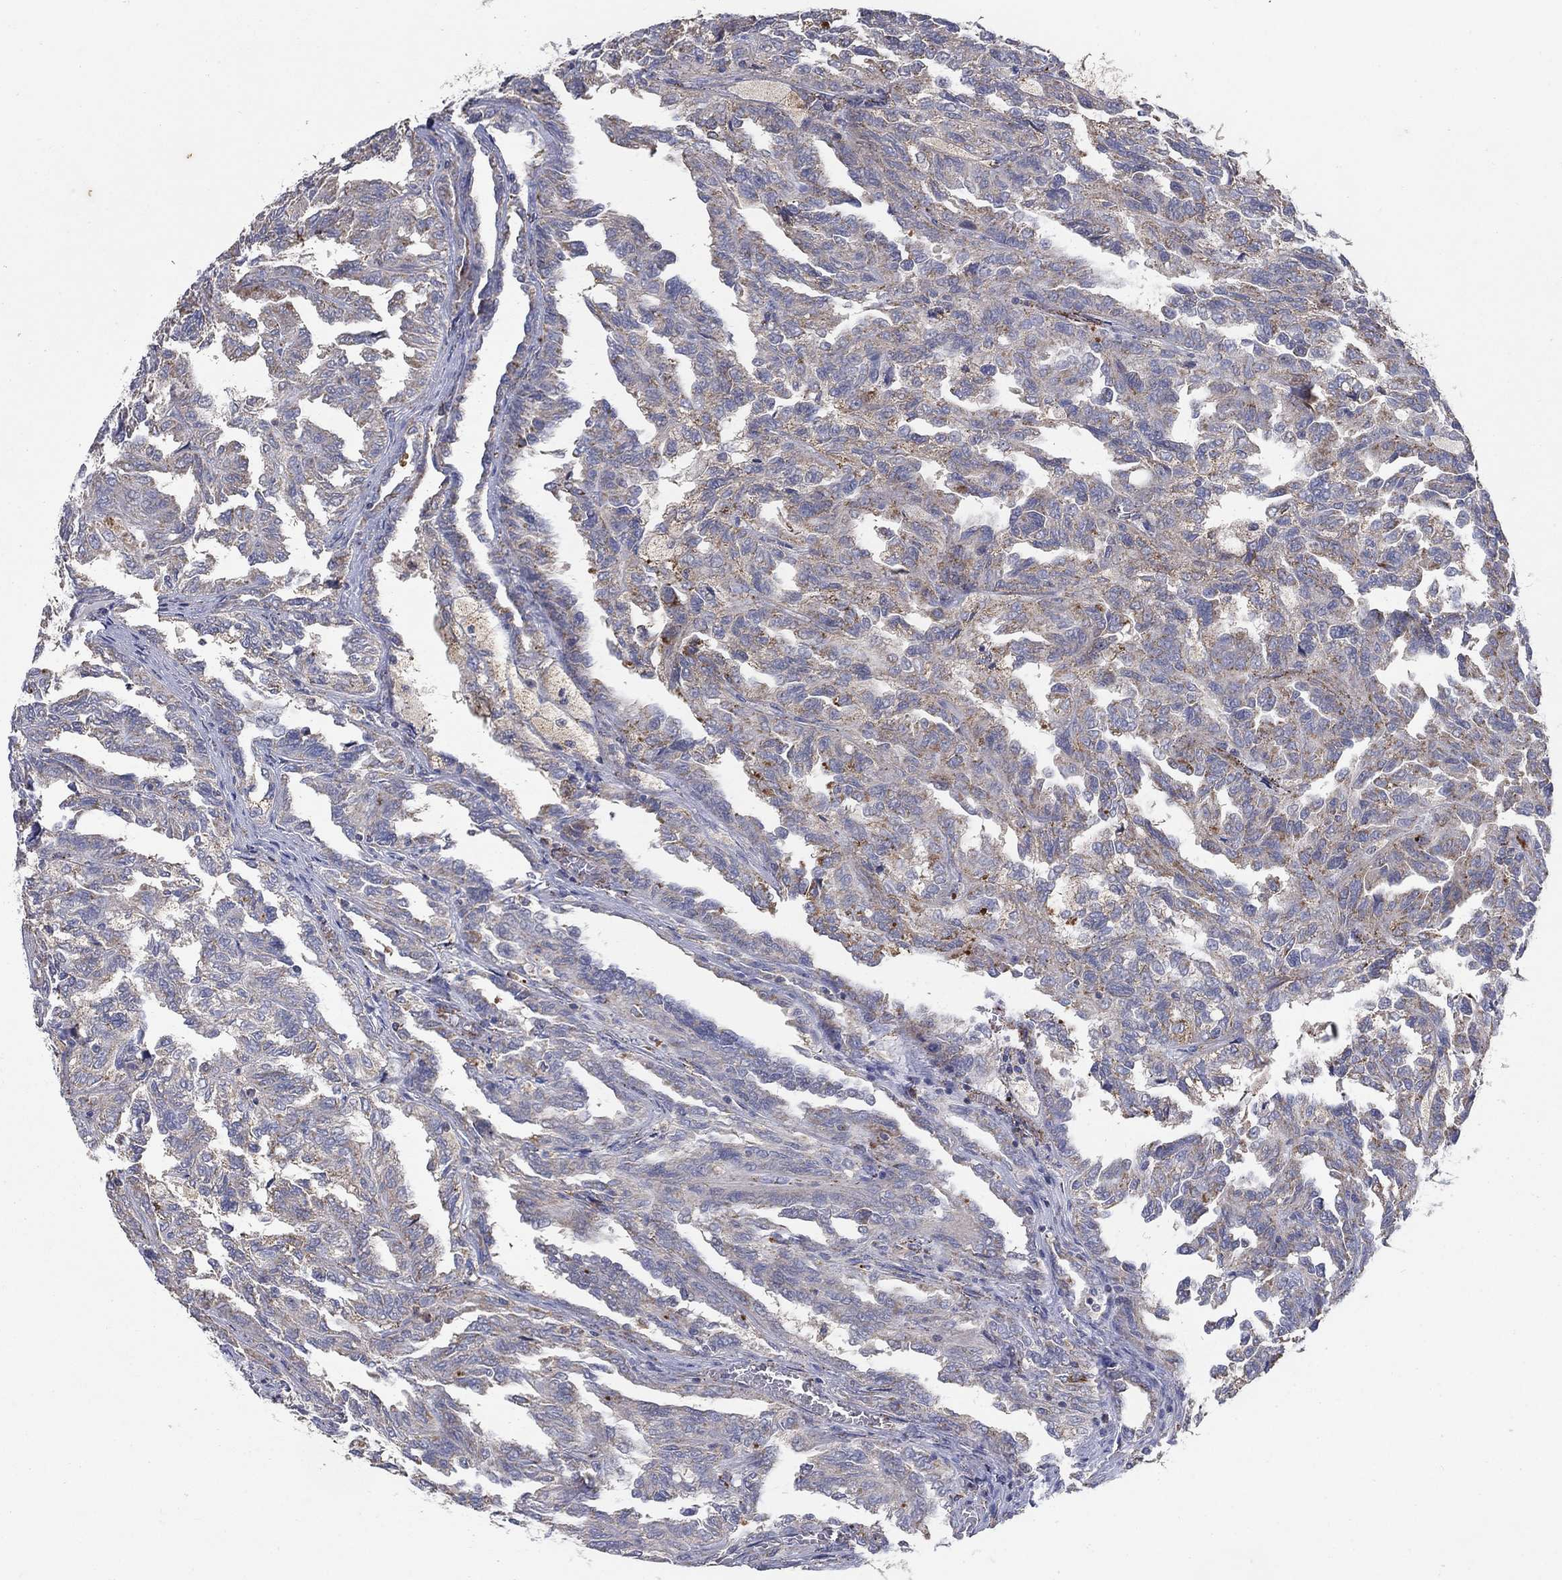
{"staining": {"intensity": "weak", "quantity": "25%-75%", "location": "cytoplasmic/membranous"}, "tissue": "renal cancer", "cell_type": "Tumor cells", "image_type": "cancer", "snomed": [{"axis": "morphology", "description": "Adenocarcinoma, NOS"}, {"axis": "topography", "description": "Kidney"}], "caption": "Adenocarcinoma (renal) stained with DAB (3,3'-diaminobenzidine) immunohistochemistry (IHC) shows low levels of weak cytoplasmic/membranous positivity in approximately 25%-75% of tumor cells.", "gene": "PNPLA2", "patient": {"sex": "male", "age": 79}}